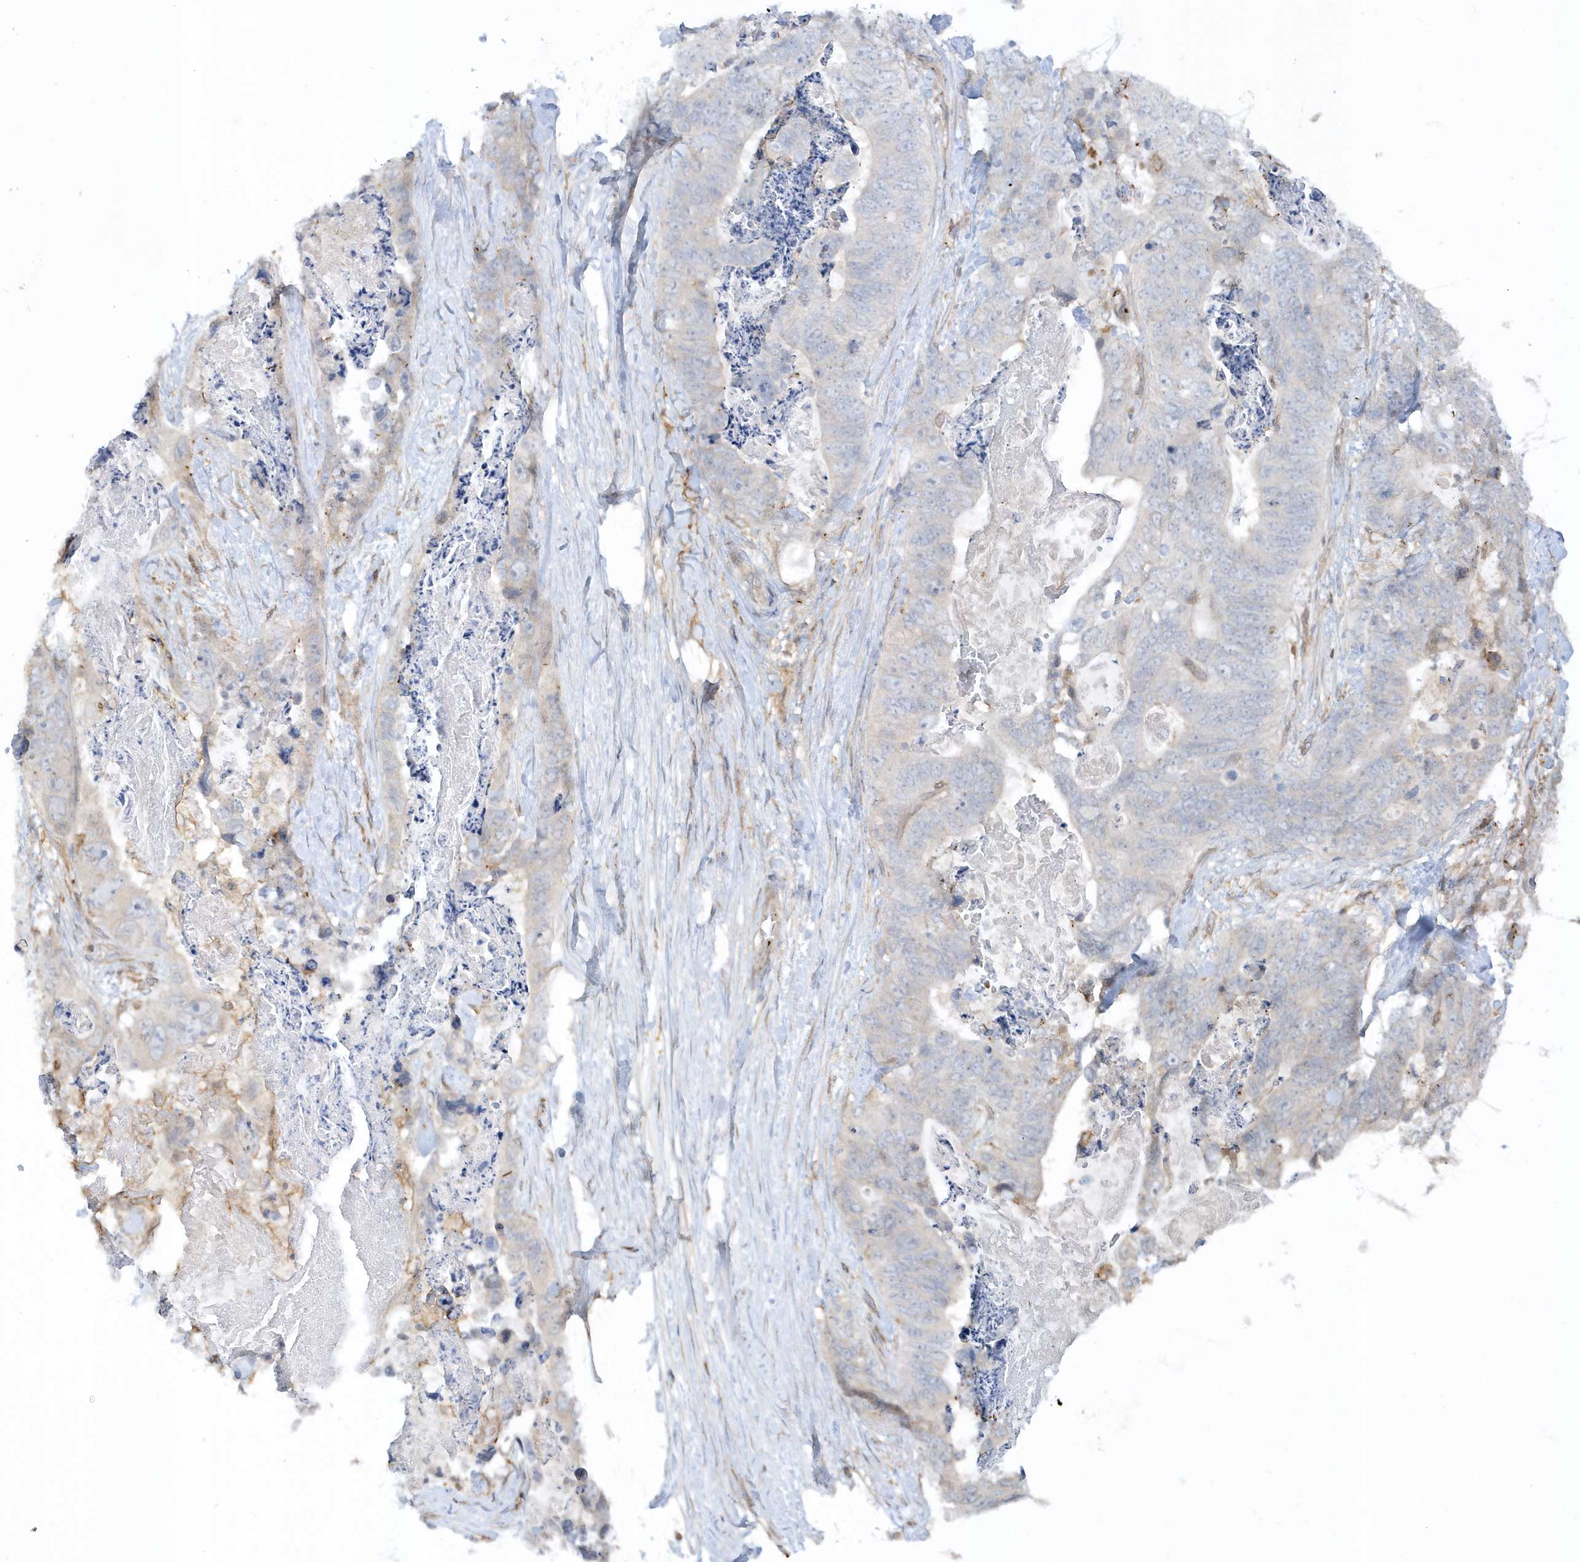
{"staining": {"intensity": "negative", "quantity": "none", "location": "none"}, "tissue": "stomach cancer", "cell_type": "Tumor cells", "image_type": "cancer", "snomed": [{"axis": "morphology", "description": "Adenocarcinoma, NOS"}, {"axis": "topography", "description": "Stomach"}], "caption": "Immunohistochemistry (IHC) image of human adenocarcinoma (stomach) stained for a protein (brown), which displays no positivity in tumor cells. (DAB immunohistochemistry visualized using brightfield microscopy, high magnification).", "gene": "BSN", "patient": {"sex": "female", "age": 89}}